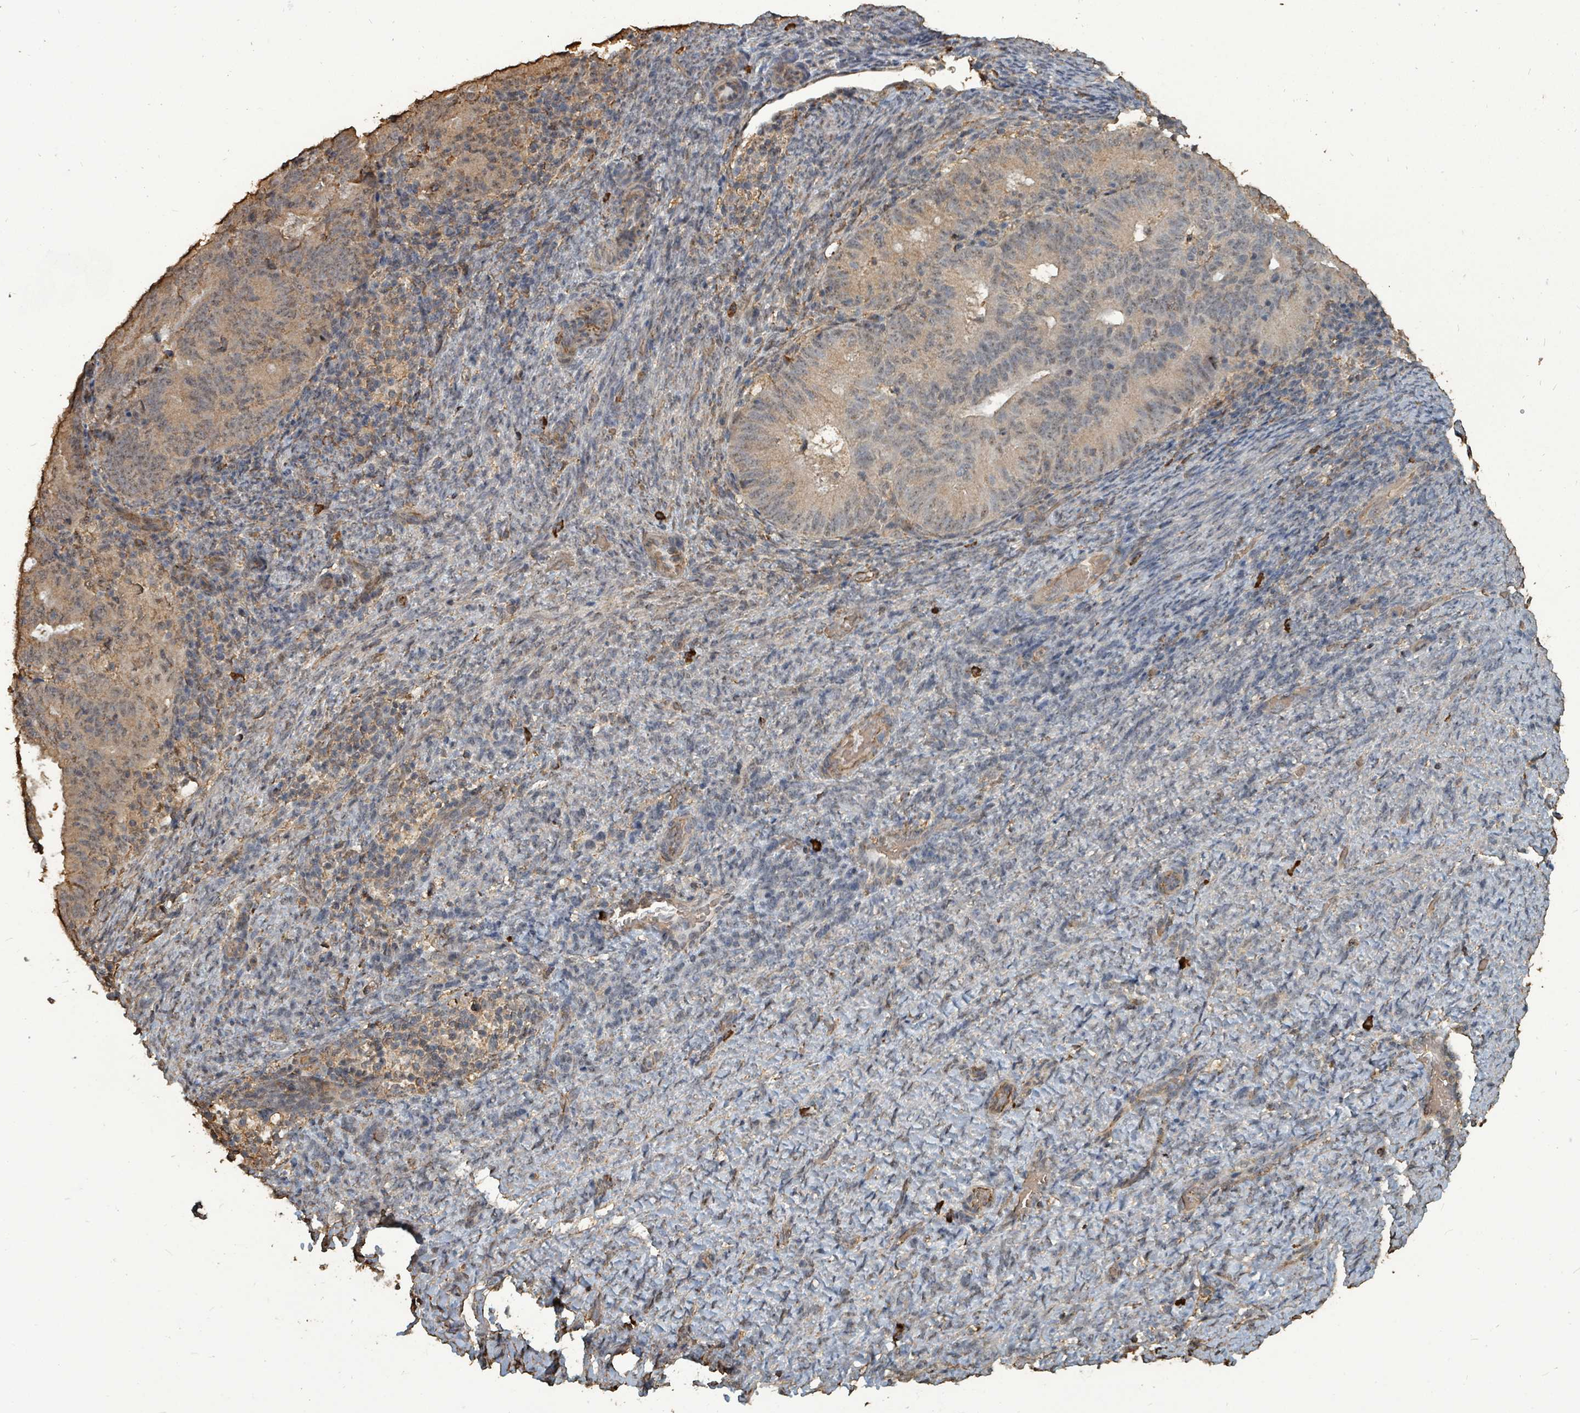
{"staining": {"intensity": "weak", "quantity": "25%-75%", "location": "cytoplasmic/membranous"}, "tissue": "endometrial cancer", "cell_type": "Tumor cells", "image_type": "cancer", "snomed": [{"axis": "morphology", "description": "Adenocarcinoma, NOS"}, {"axis": "topography", "description": "Endometrium"}], "caption": "Adenocarcinoma (endometrial) stained with immunohistochemistry (IHC) displays weak cytoplasmic/membranous staining in about 25%-75% of tumor cells.", "gene": "C6orf52", "patient": {"sex": "female", "age": 70}}